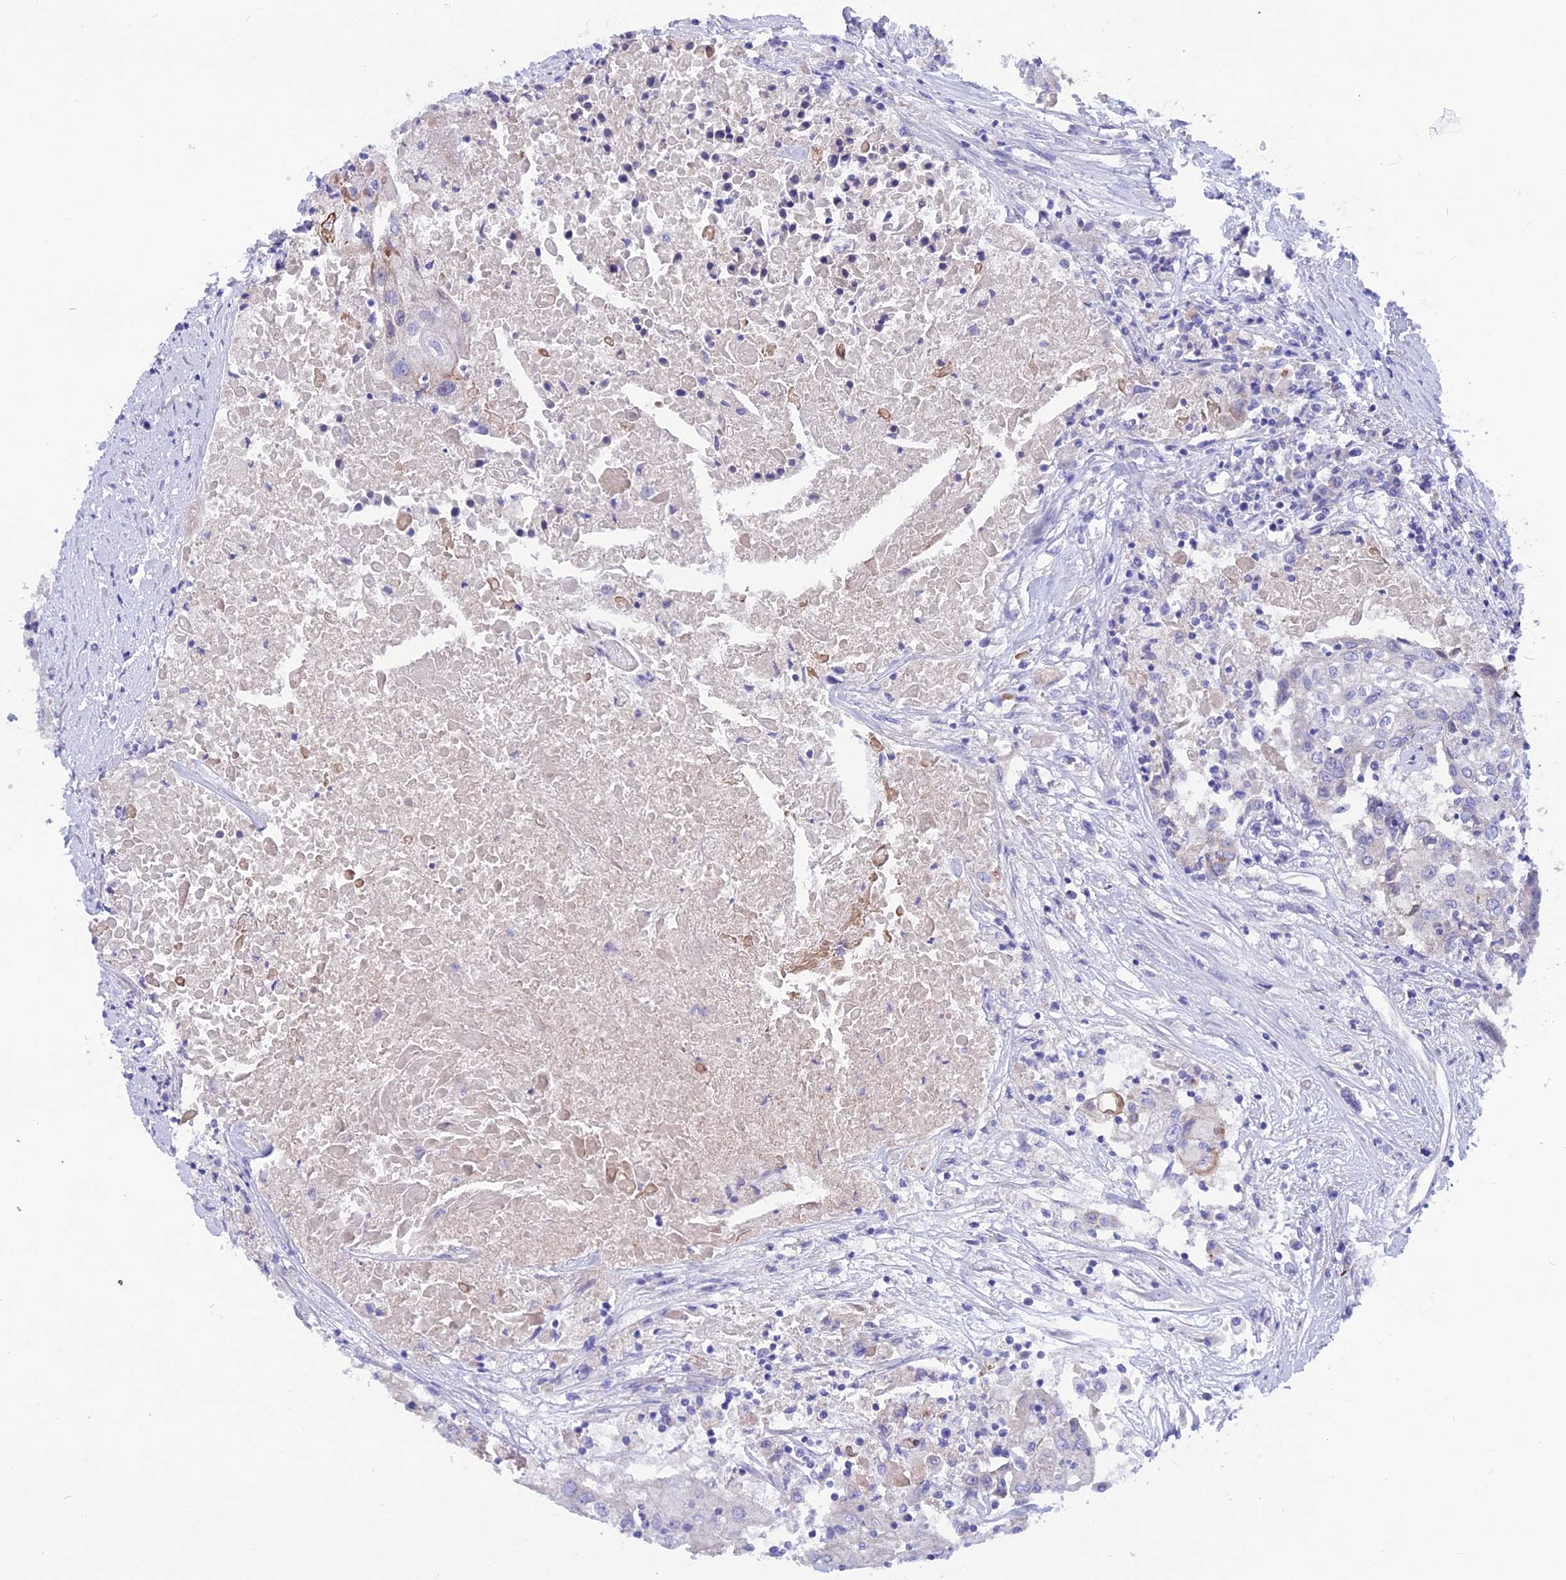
{"staining": {"intensity": "negative", "quantity": "none", "location": "none"}, "tissue": "urothelial cancer", "cell_type": "Tumor cells", "image_type": "cancer", "snomed": [{"axis": "morphology", "description": "Urothelial carcinoma, High grade"}, {"axis": "topography", "description": "Urinary bladder"}], "caption": "Immunohistochemical staining of human urothelial cancer reveals no significant staining in tumor cells.", "gene": "TMEM138", "patient": {"sex": "female", "age": 85}}